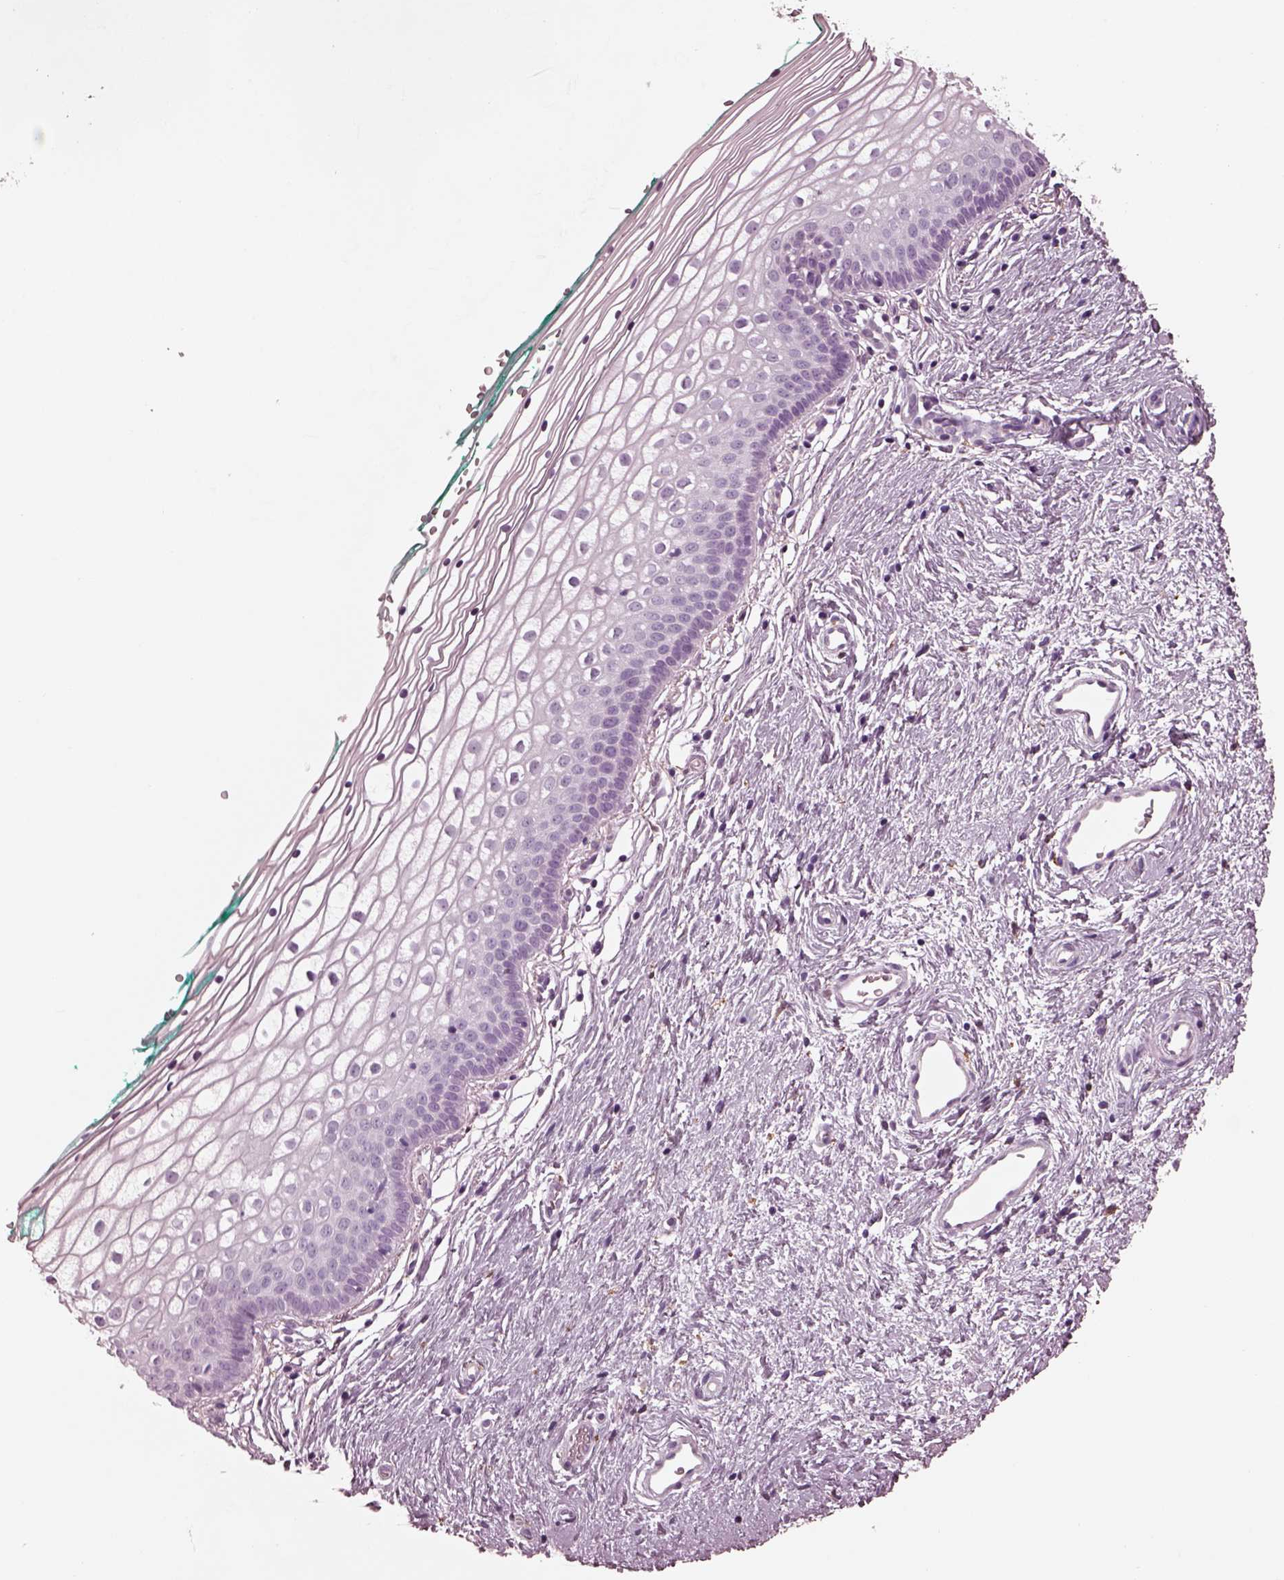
{"staining": {"intensity": "negative", "quantity": "none", "location": "none"}, "tissue": "vagina", "cell_type": "Squamous epithelial cells", "image_type": "normal", "snomed": [{"axis": "morphology", "description": "Normal tissue, NOS"}, {"axis": "topography", "description": "Vagina"}], "caption": "IHC micrograph of unremarkable vagina stained for a protein (brown), which shows no staining in squamous epithelial cells.", "gene": "CGA", "patient": {"sex": "female", "age": 36}}